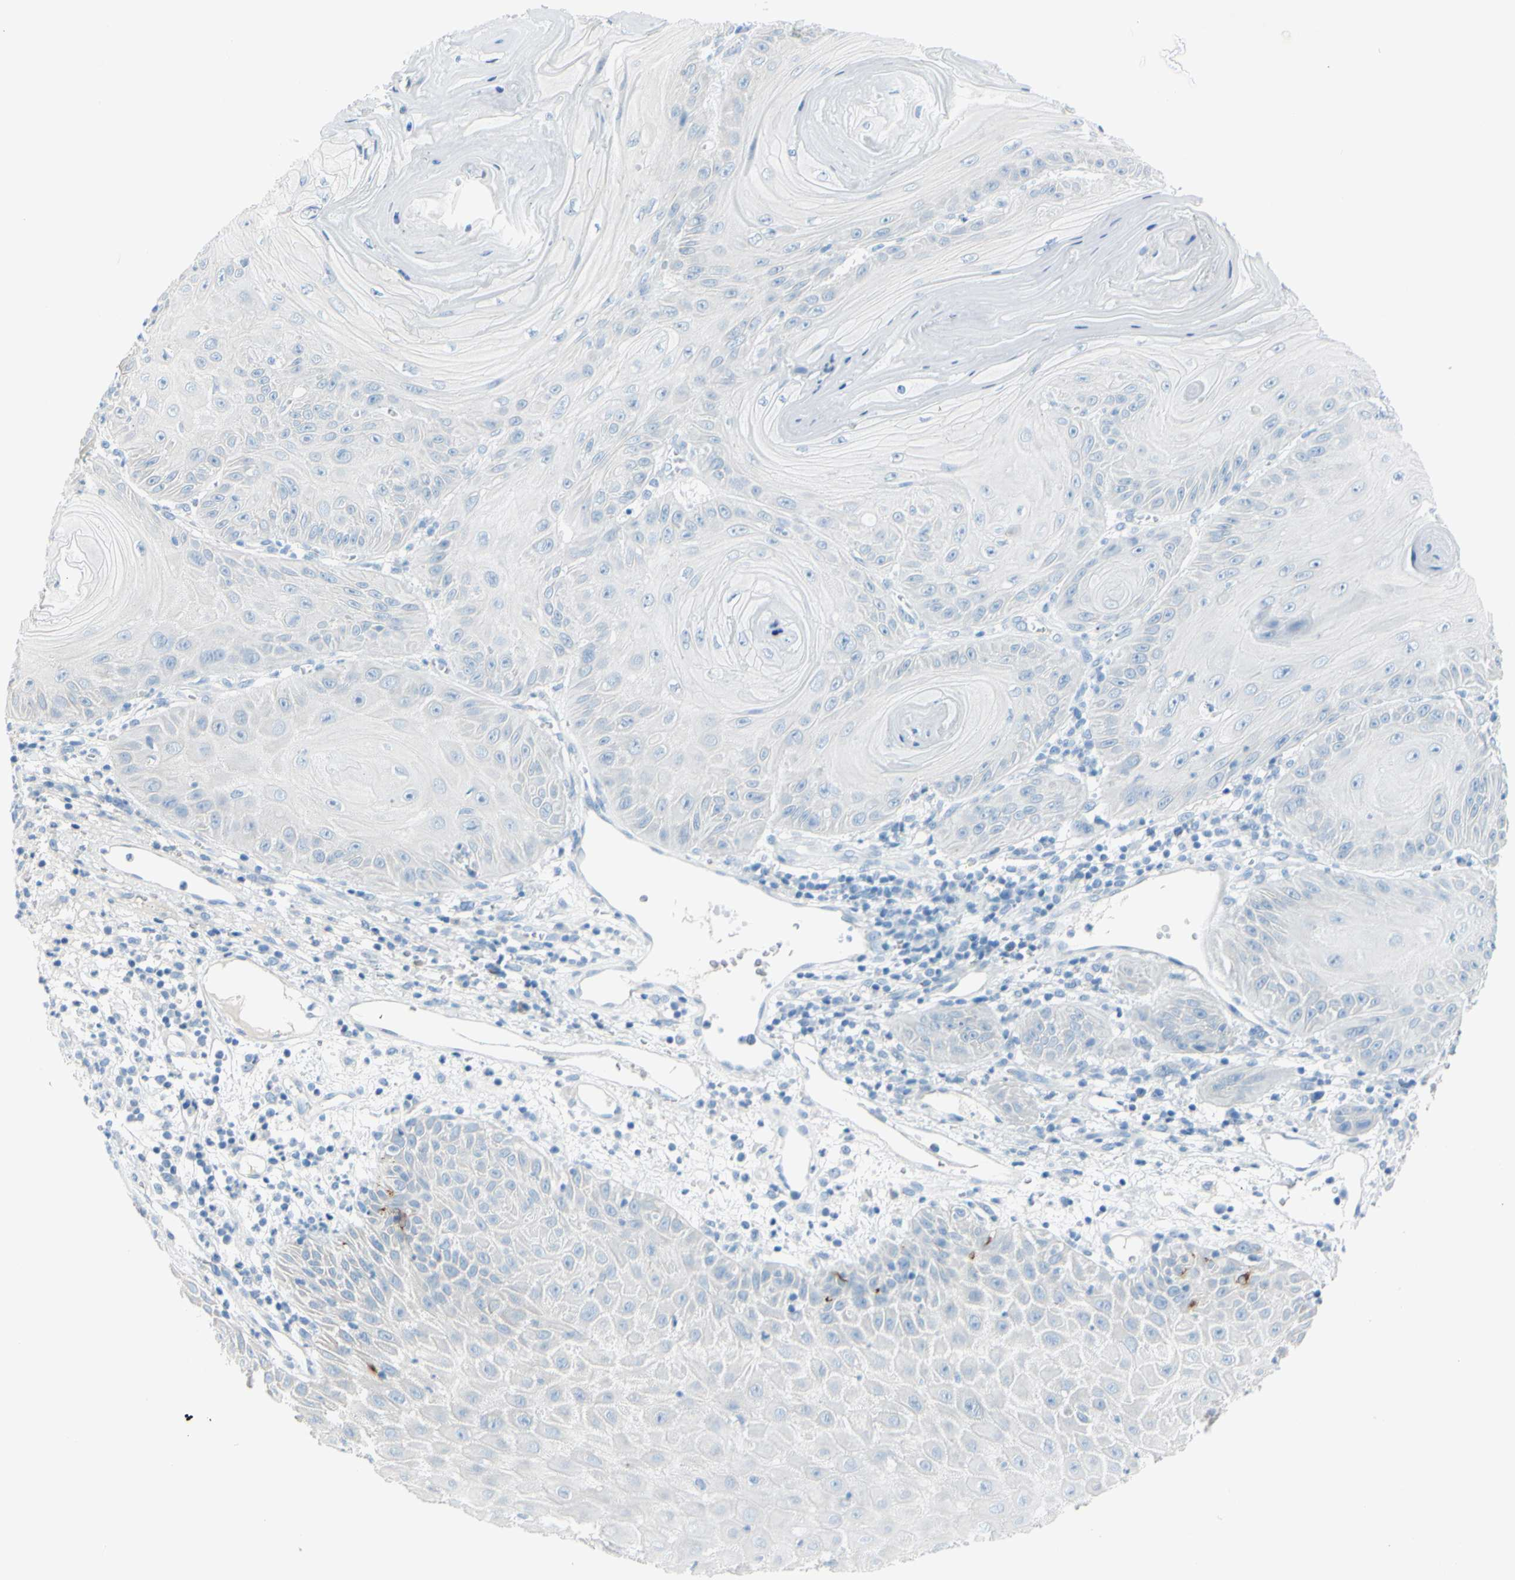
{"staining": {"intensity": "negative", "quantity": "none", "location": "none"}, "tissue": "skin cancer", "cell_type": "Tumor cells", "image_type": "cancer", "snomed": [{"axis": "morphology", "description": "Squamous cell carcinoma, NOS"}, {"axis": "topography", "description": "Skin"}], "caption": "IHC photomicrograph of neoplastic tissue: skin cancer stained with DAB displays no significant protein positivity in tumor cells.", "gene": "DCT", "patient": {"sex": "female", "age": 78}}